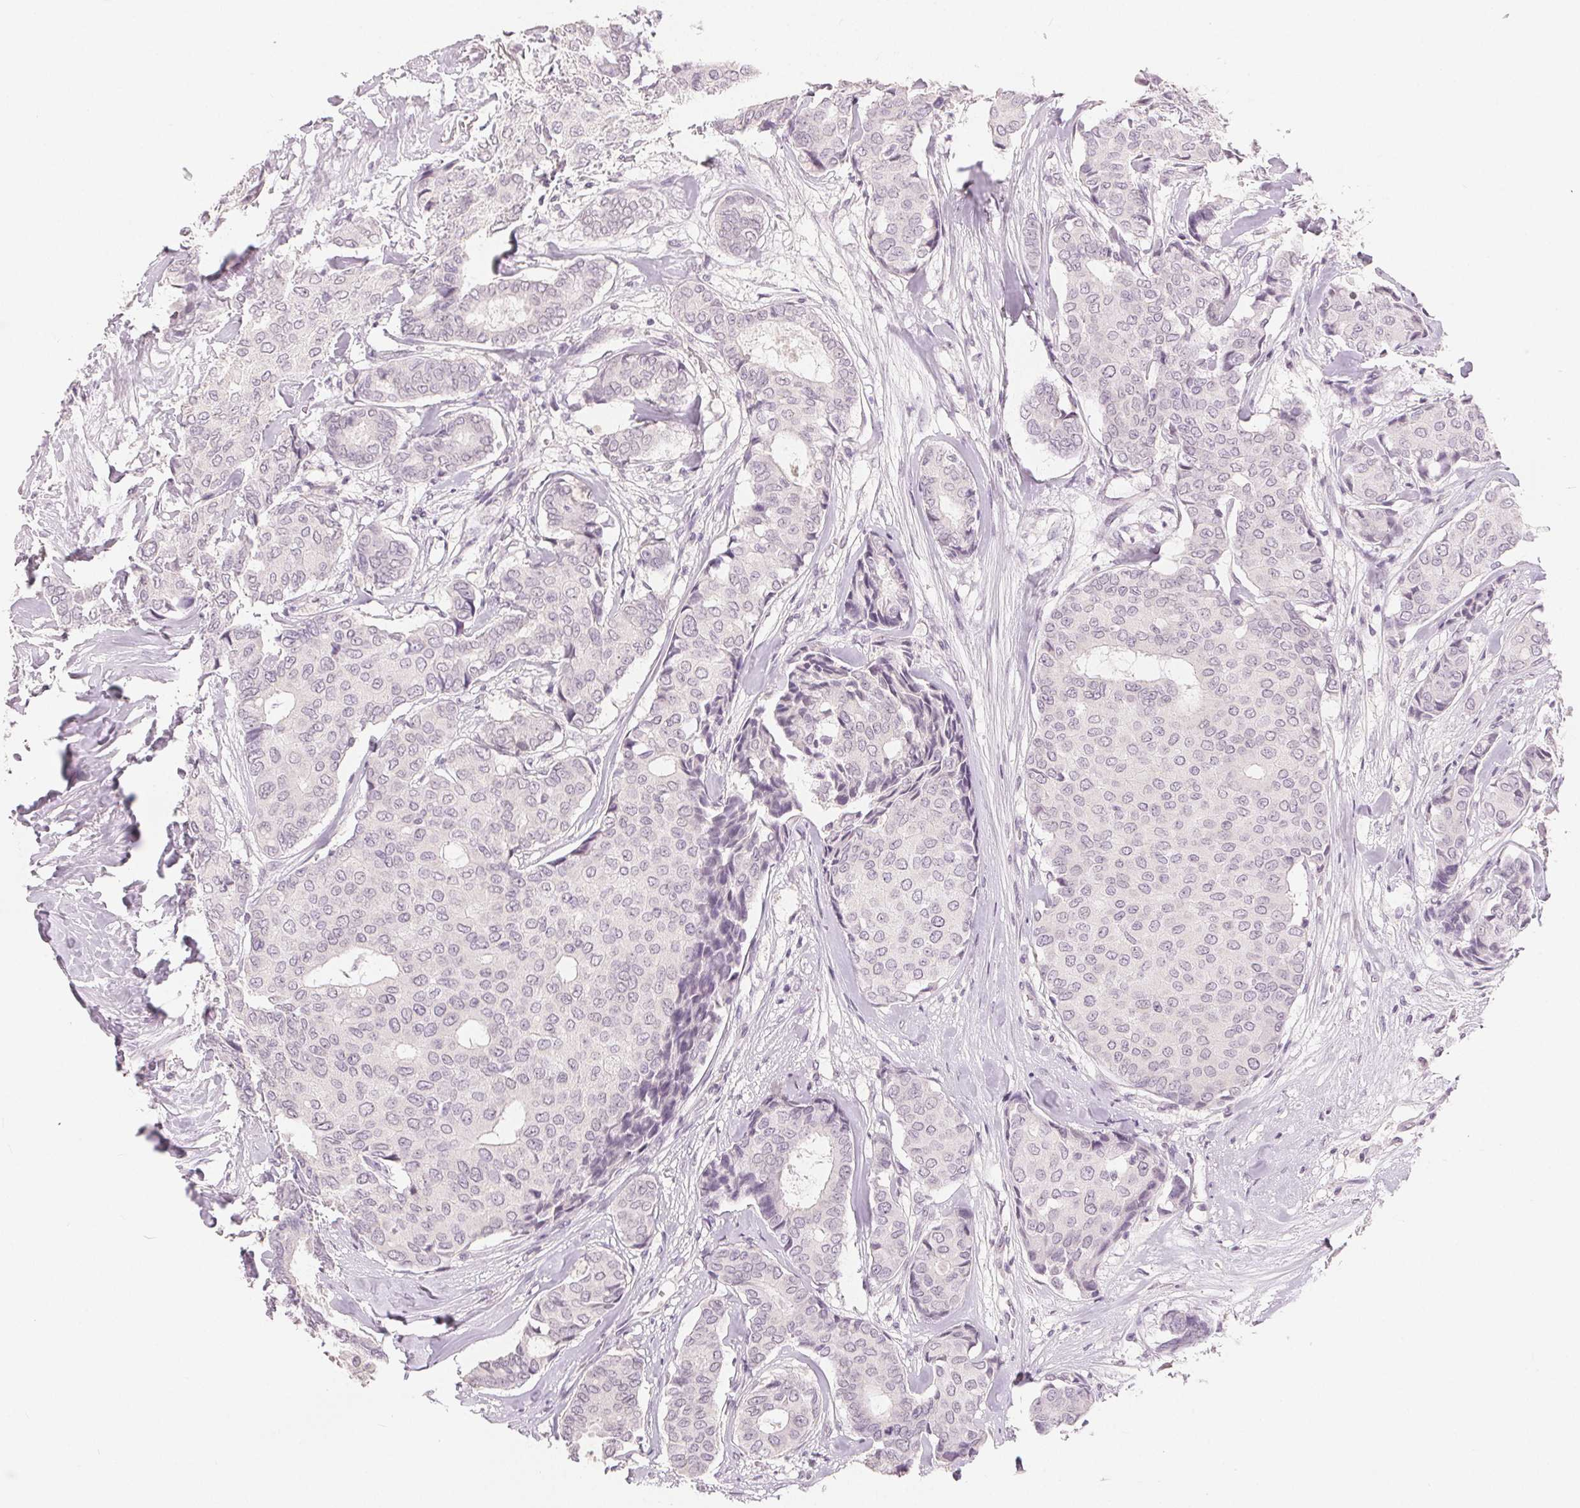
{"staining": {"intensity": "negative", "quantity": "none", "location": "none"}, "tissue": "breast cancer", "cell_type": "Tumor cells", "image_type": "cancer", "snomed": [{"axis": "morphology", "description": "Duct carcinoma"}, {"axis": "topography", "description": "Breast"}], "caption": "Immunohistochemistry image of human breast cancer stained for a protein (brown), which exhibits no positivity in tumor cells.", "gene": "SLC27A5", "patient": {"sex": "female", "age": 75}}